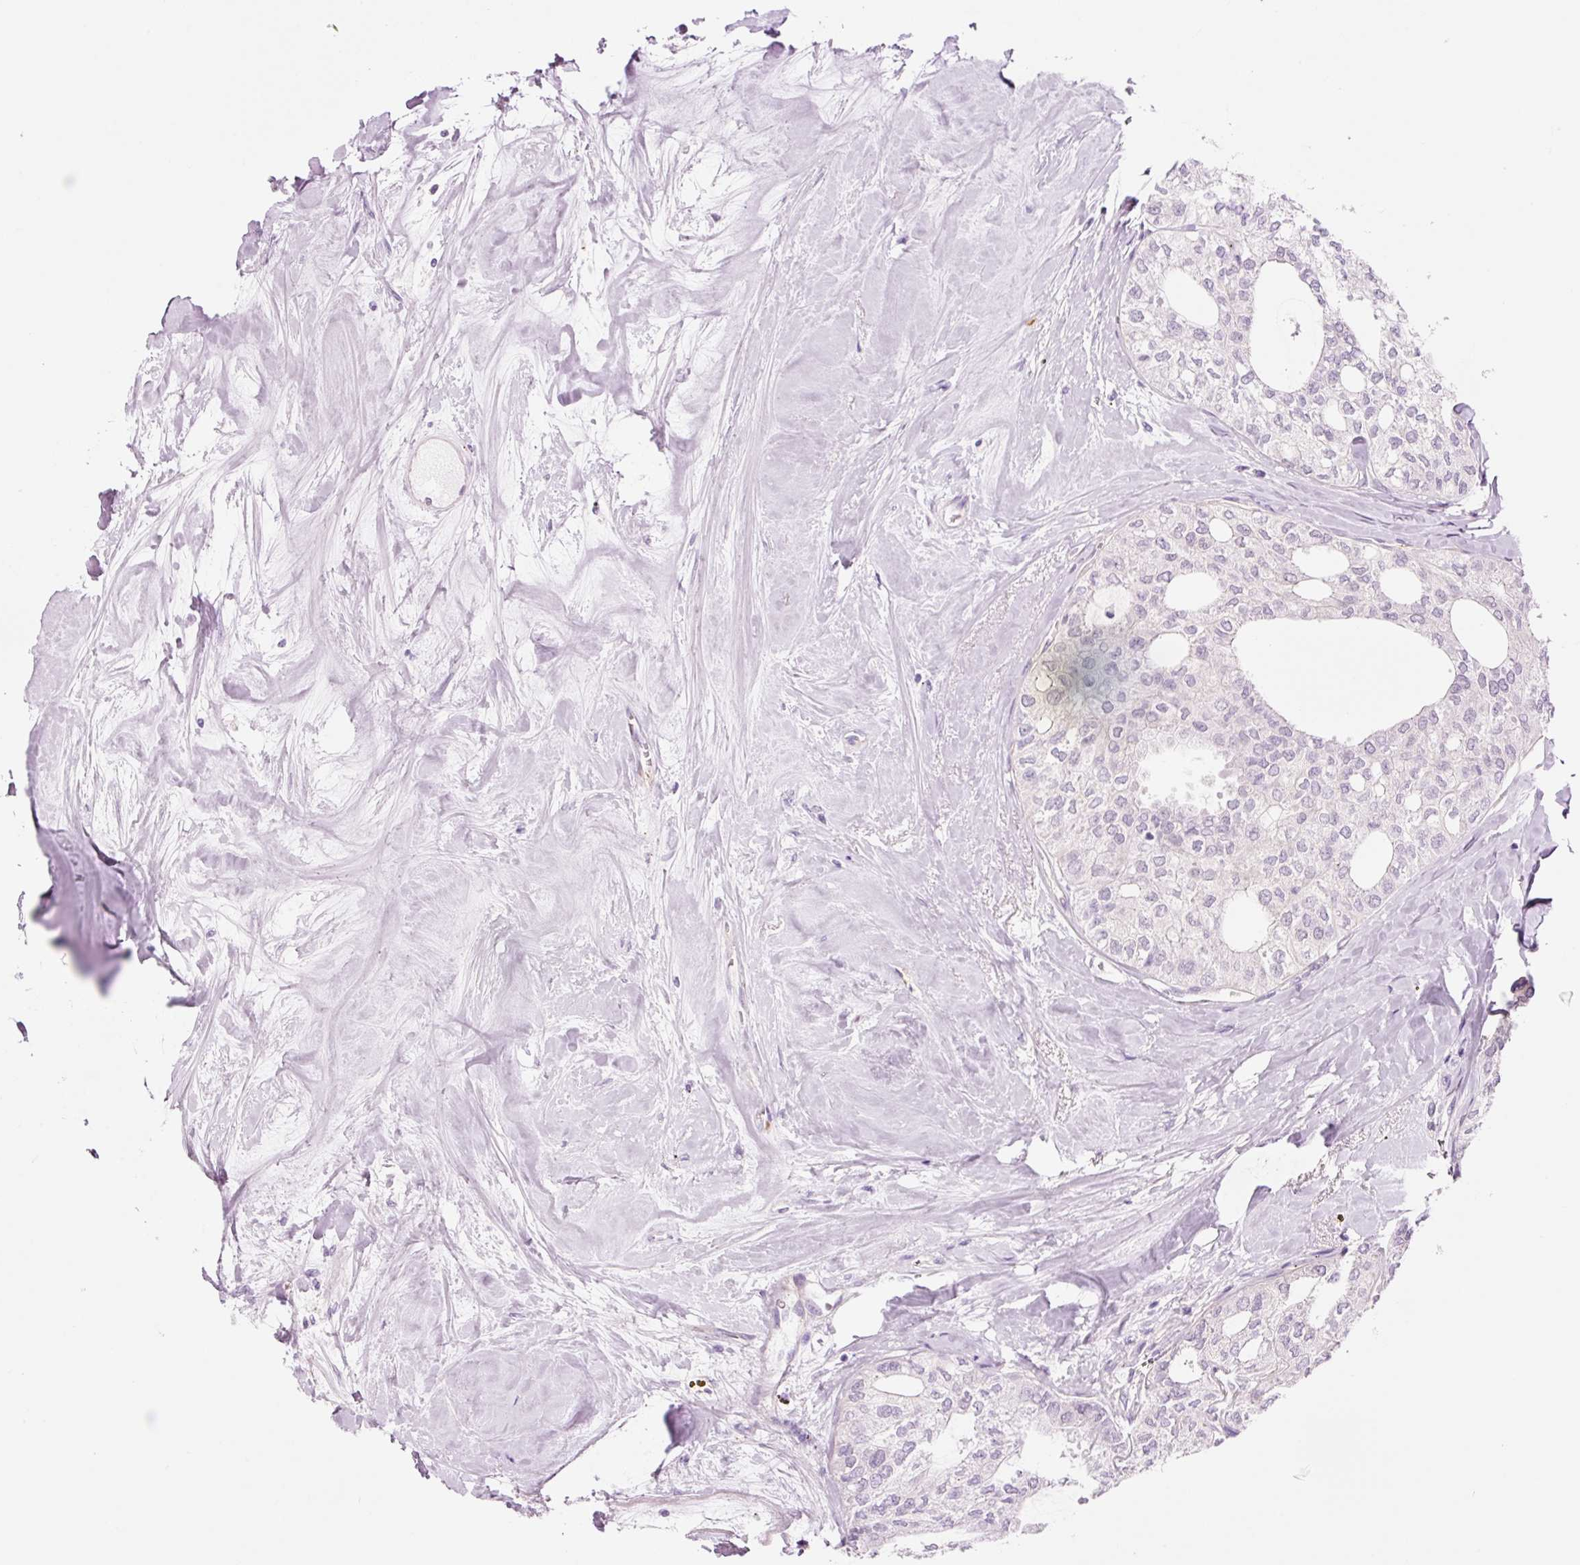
{"staining": {"intensity": "negative", "quantity": "none", "location": "none"}, "tissue": "thyroid cancer", "cell_type": "Tumor cells", "image_type": "cancer", "snomed": [{"axis": "morphology", "description": "Follicular adenoma carcinoma, NOS"}, {"axis": "topography", "description": "Thyroid gland"}], "caption": "Immunohistochemical staining of thyroid follicular adenoma carcinoma demonstrates no significant expression in tumor cells.", "gene": "HSPA4L", "patient": {"sex": "male", "age": 75}}